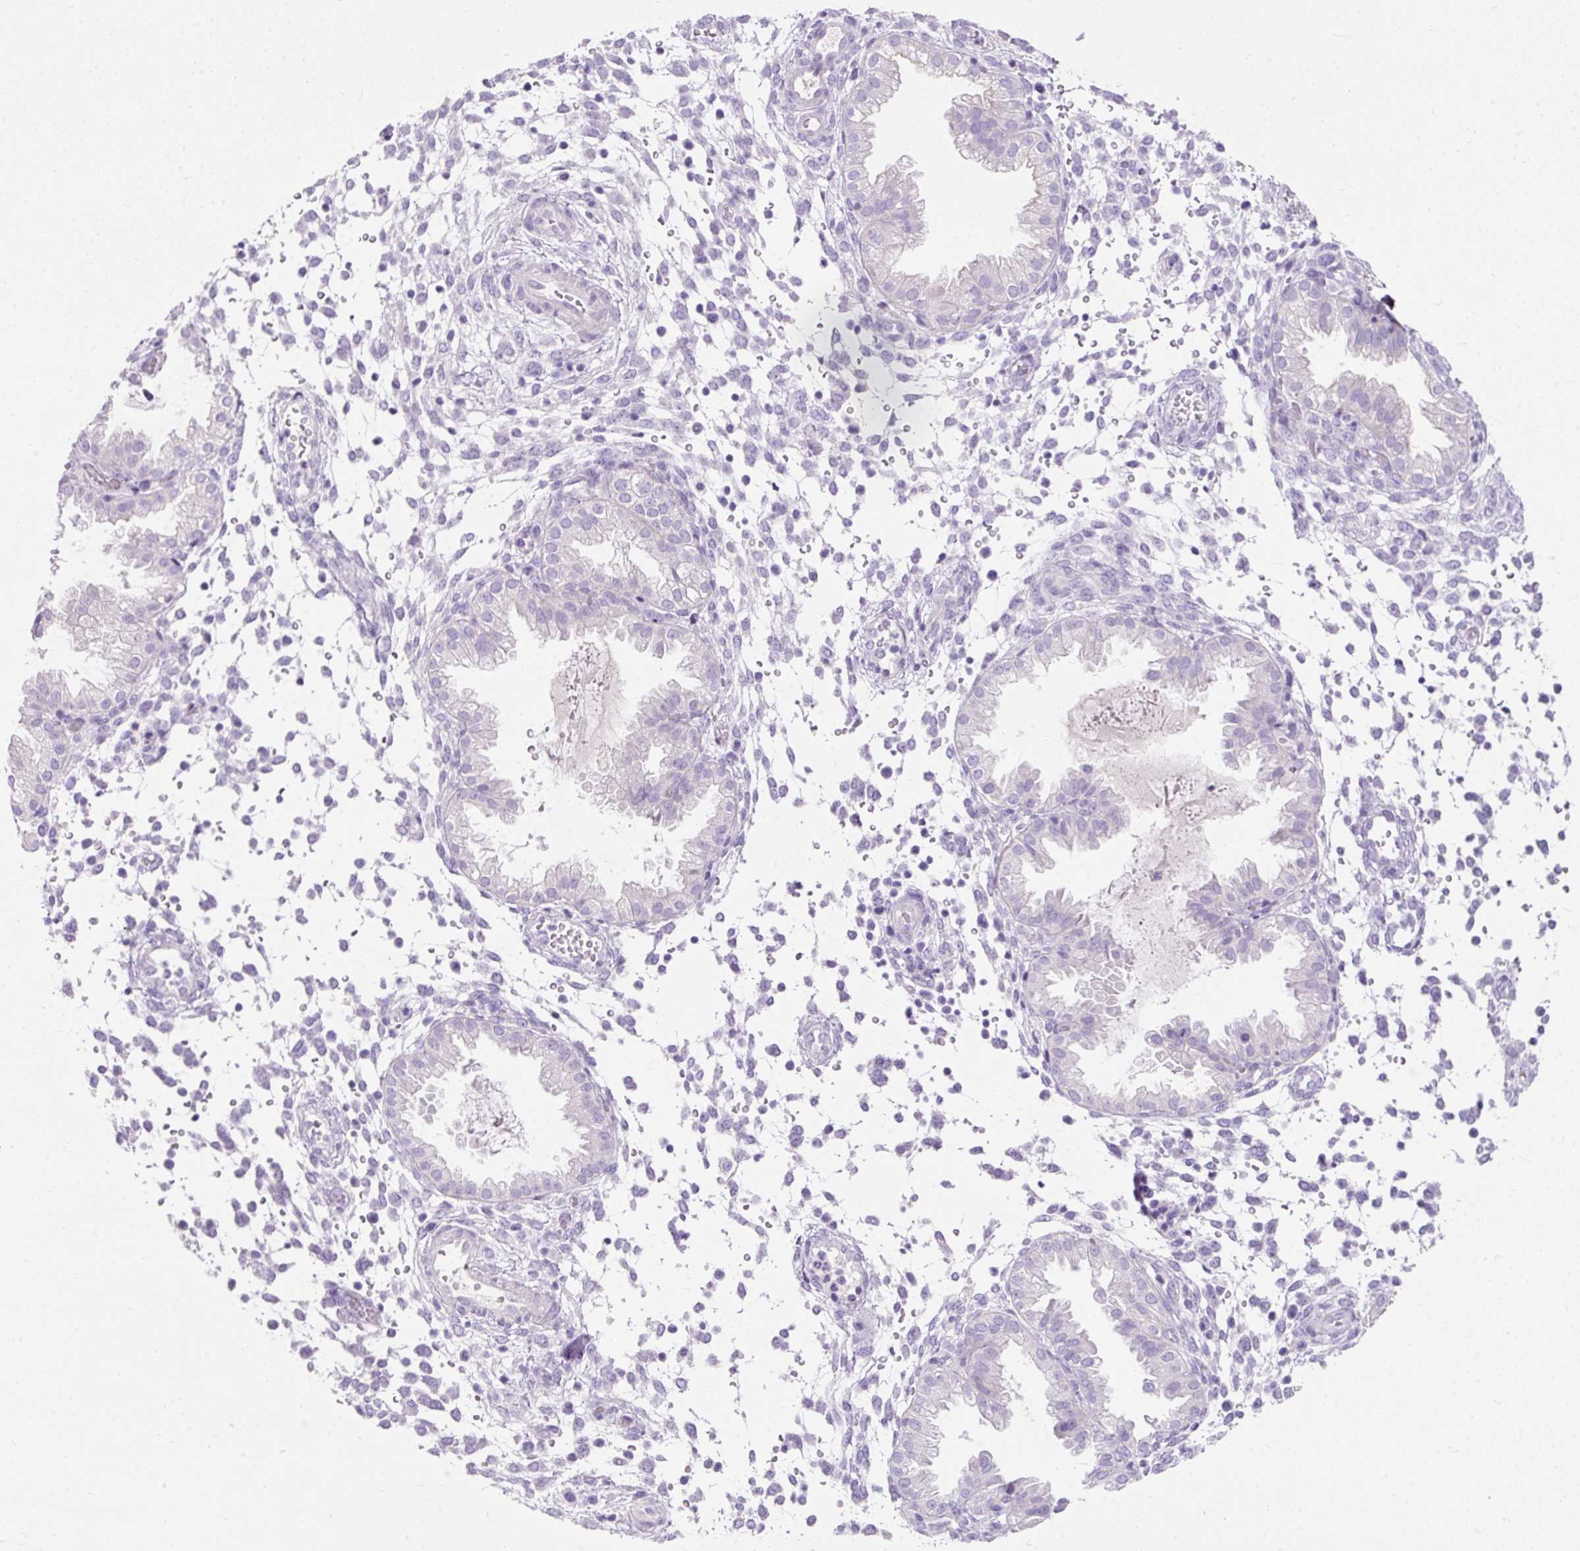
{"staining": {"intensity": "negative", "quantity": "none", "location": "none"}, "tissue": "endometrium", "cell_type": "Cells in endometrial stroma", "image_type": "normal", "snomed": [{"axis": "morphology", "description": "Normal tissue, NOS"}, {"axis": "topography", "description": "Endometrium"}], "caption": "DAB immunohistochemical staining of benign human endometrium exhibits no significant expression in cells in endometrial stroma. (DAB (3,3'-diaminobenzidine) IHC visualized using brightfield microscopy, high magnification).", "gene": "TMEM213", "patient": {"sex": "female", "age": 33}}